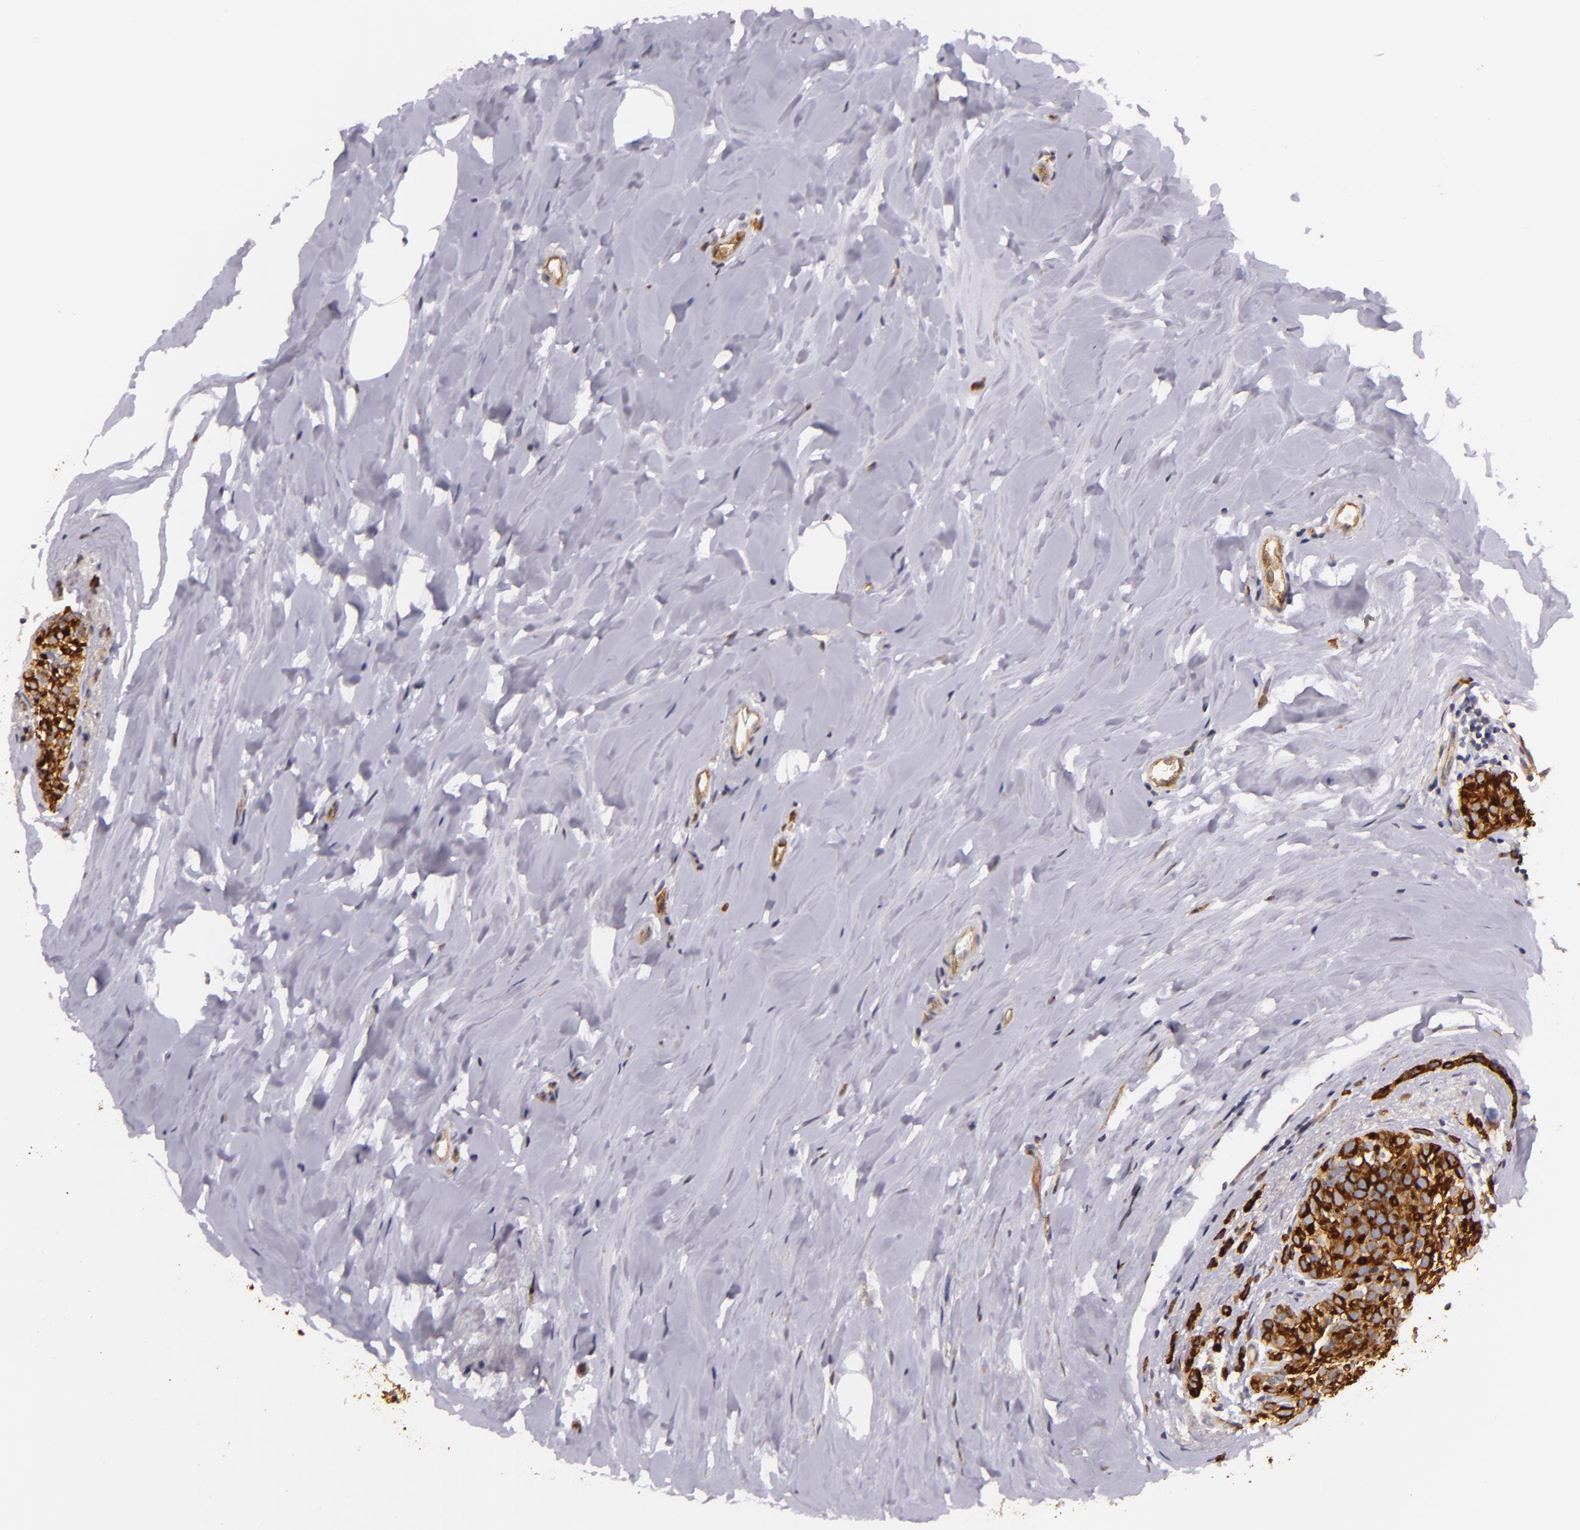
{"staining": {"intensity": "strong", "quantity": ">75%", "location": "cytoplasmic/membranous"}, "tissue": "breast cancer", "cell_type": "Tumor cells", "image_type": "cancer", "snomed": [{"axis": "morphology", "description": "Lobular carcinoma"}, {"axis": "topography", "description": "Breast"}], "caption": "High-magnification brightfield microscopy of breast cancer stained with DAB (3,3'-diaminobenzidine) (brown) and counterstained with hematoxylin (blue). tumor cells exhibit strong cytoplasmic/membranous positivity is identified in approximately>75% of cells.", "gene": "SYTL4", "patient": {"sex": "female", "age": 64}}